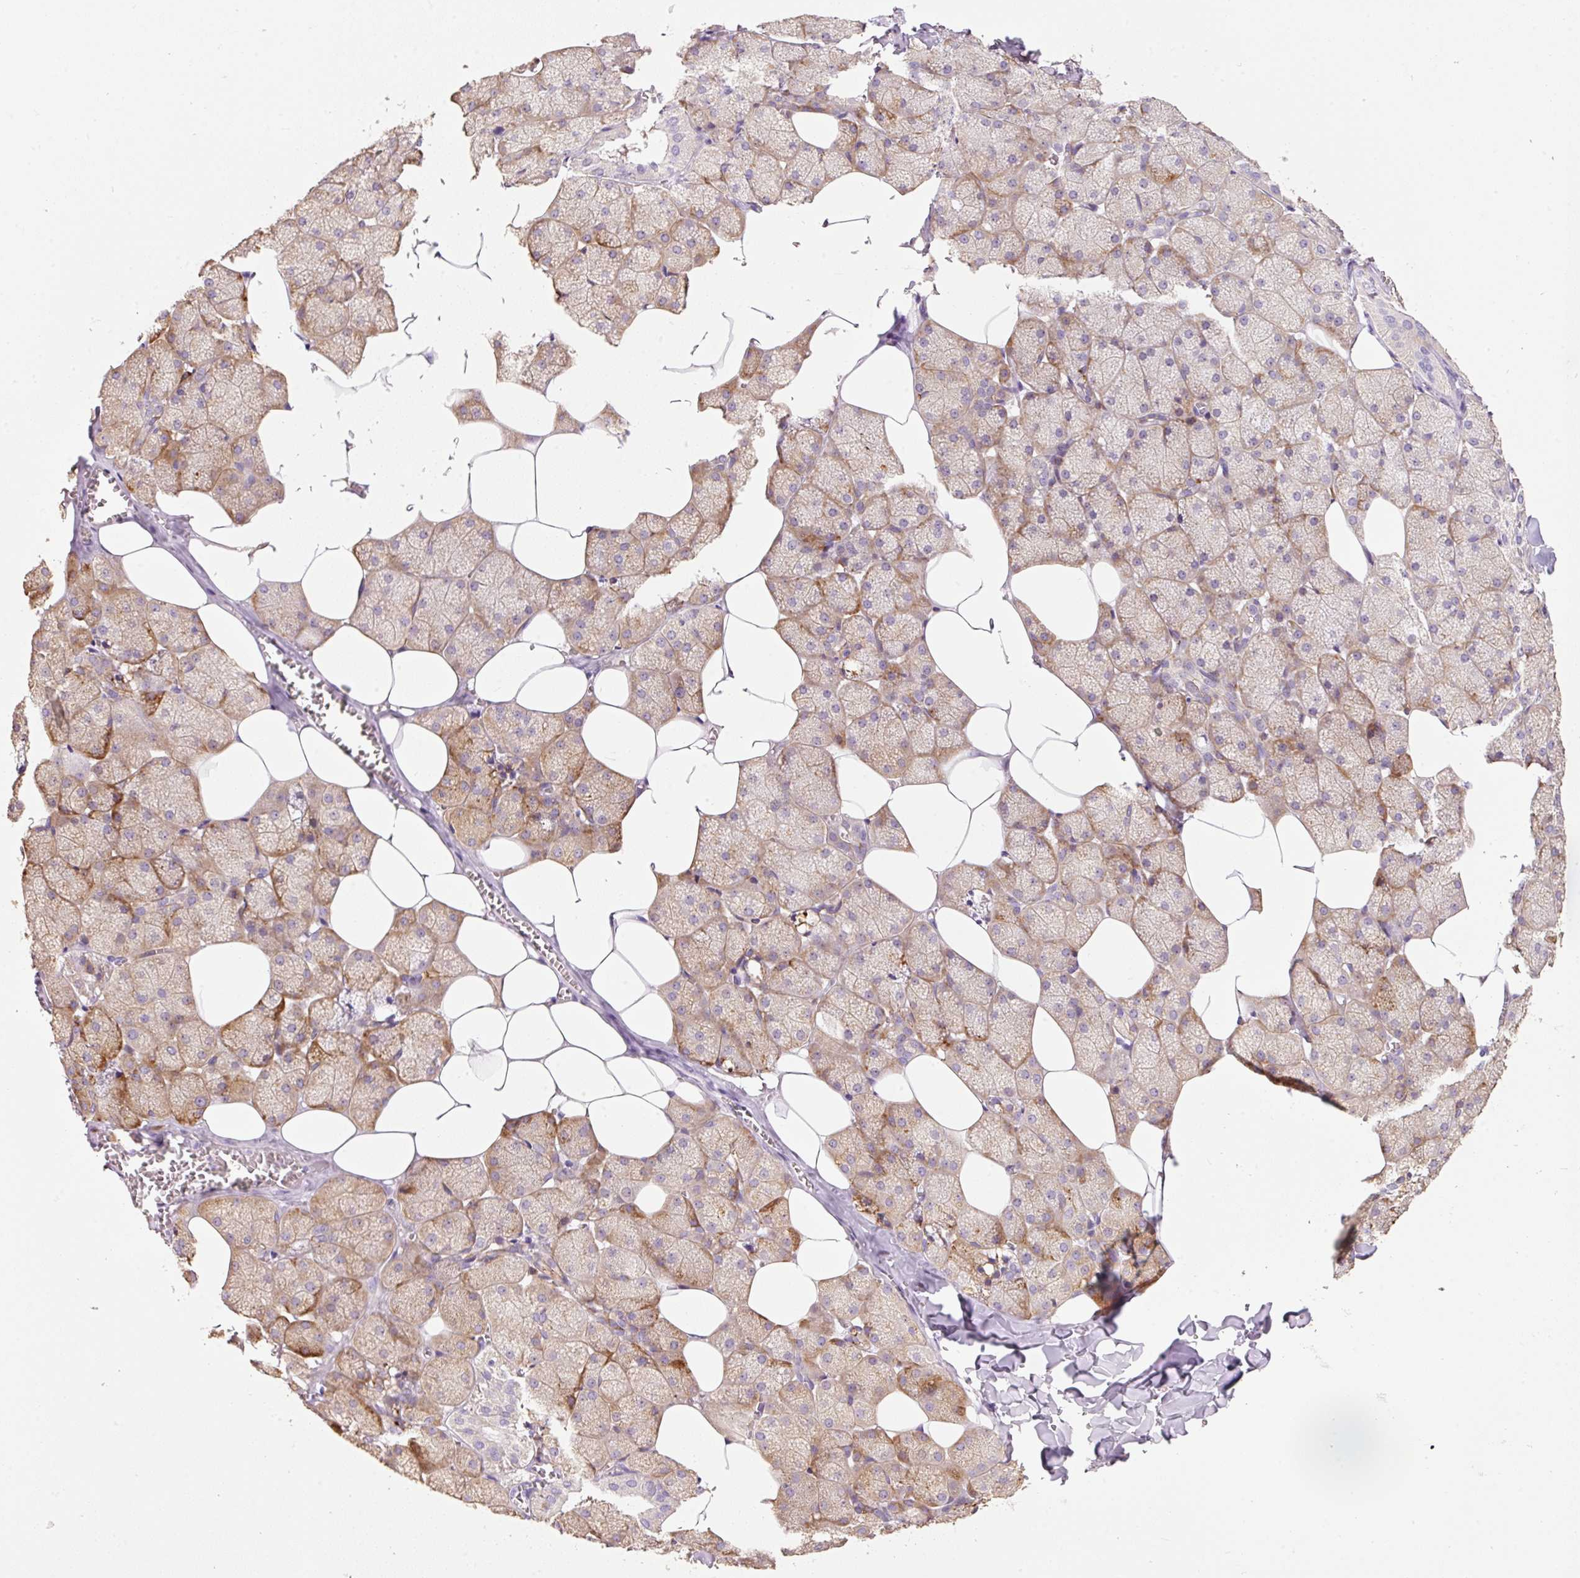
{"staining": {"intensity": "moderate", "quantity": ">75%", "location": "cytoplasmic/membranous"}, "tissue": "salivary gland", "cell_type": "Glandular cells", "image_type": "normal", "snomed": [{"axis": "morphology", "description": "Normal tissue, NOS"}, {"axis": "topography", "description": "Salivary gland"}, {"axis": "topography", "description": "Peripheral nerve tissue"}], "caption": "Salivary gland stained with a brown dye demonstrates moderate cytoplasmic/membranous positive staining in approximately >75% of glandular cells.", "gene": "HAX1", "patient": {"sex": "male", "age": 38}}